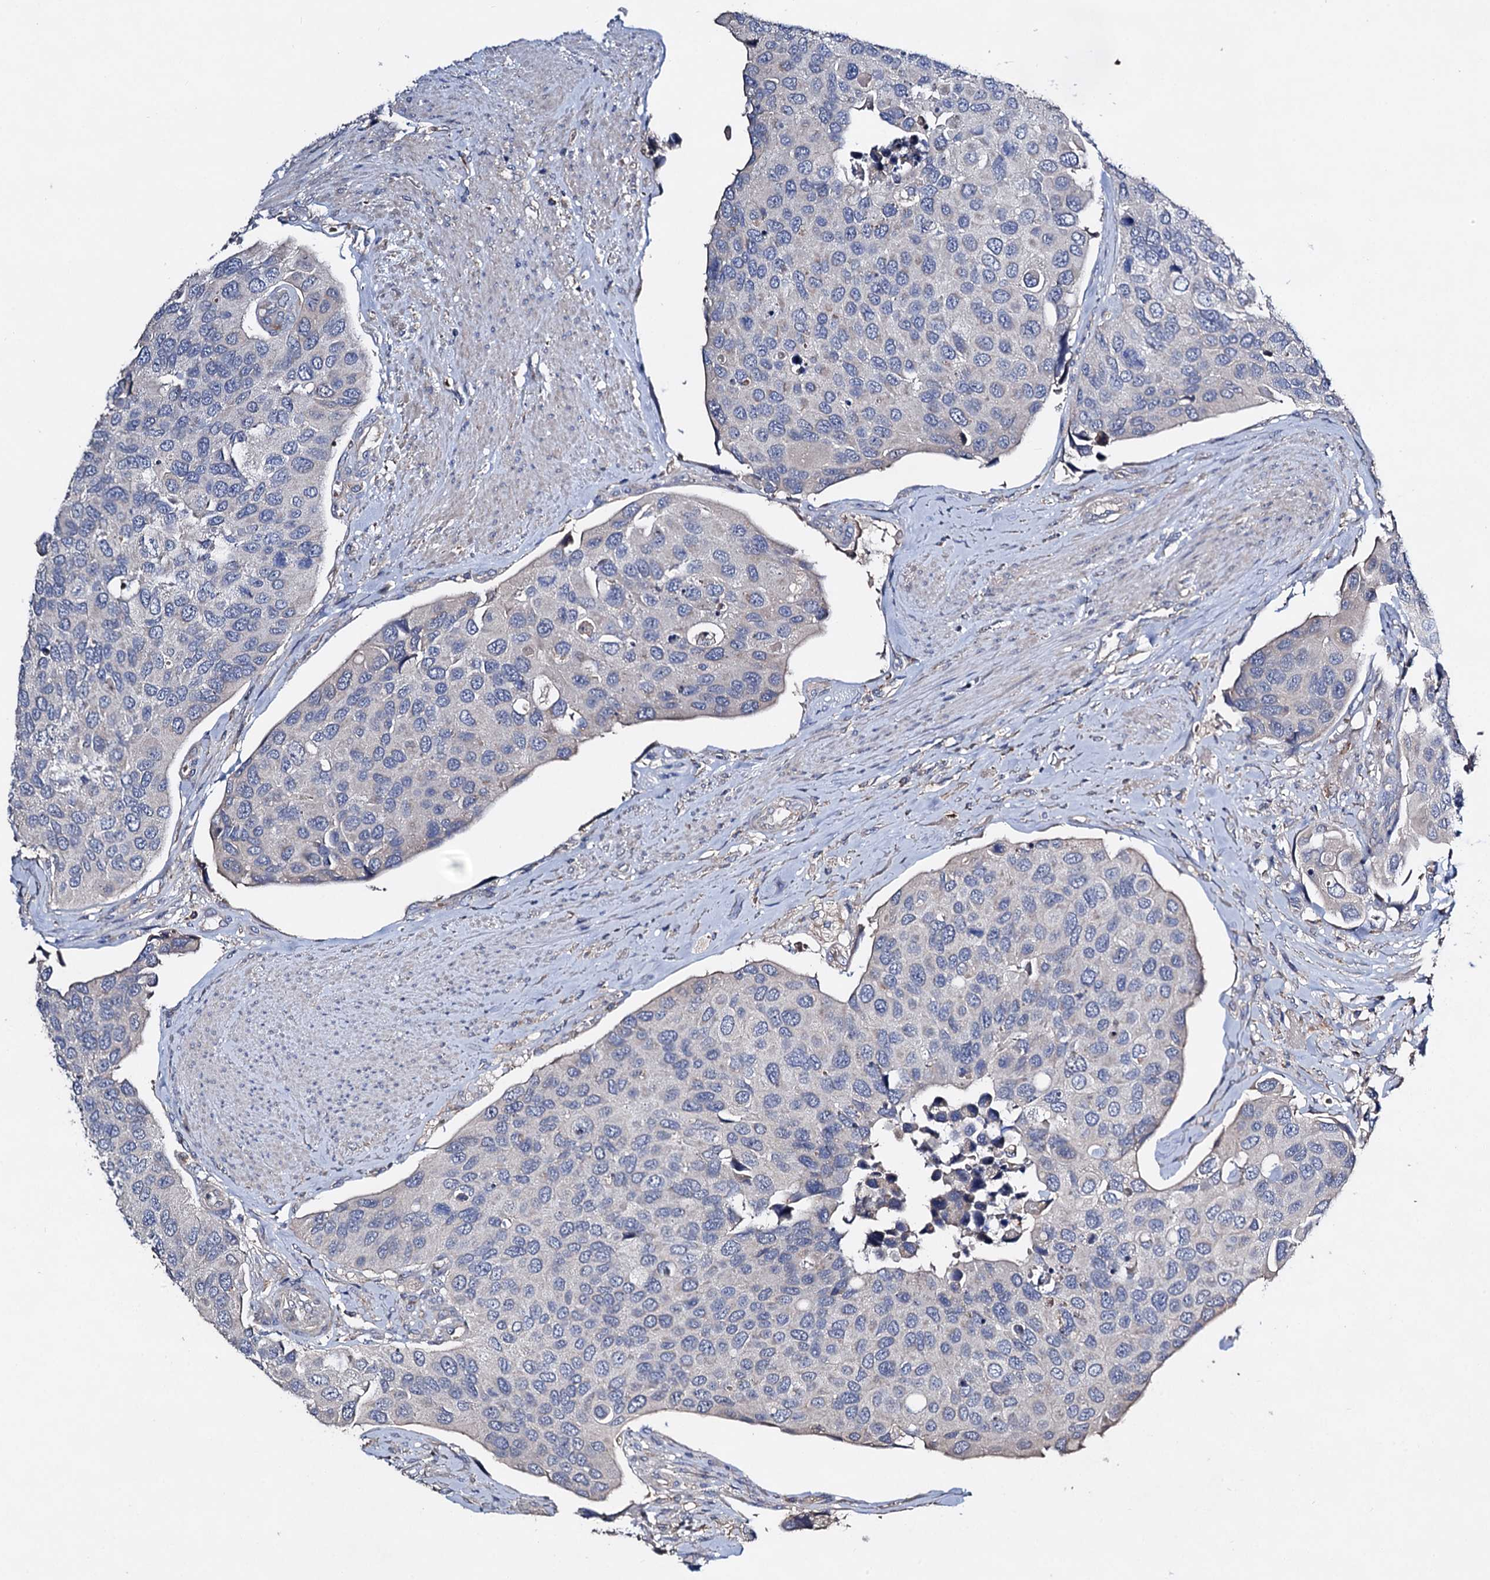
{"staining": {"intensity": "negative", "quantity": "none", "location": "none"}, "tissue": "urothelial cancer", "cell_type": "Tumor cells", "image_type": "cancer", "snomed": [{"axis": "morphology", "description": "Urothelial carcinoma, High grade"}, {"axis": "topography", "description": "Urinary bladder"}], "caption": "Protein analysis of urothelial cancer shows no significant staining in tumor cells. (Brightfield microscopy of DAB (3,3'-diaminobenzidine) immunohistochemistry at high magnification).", "gene": "HVCN1", "patient": {"sex": "male", "age": 74}}